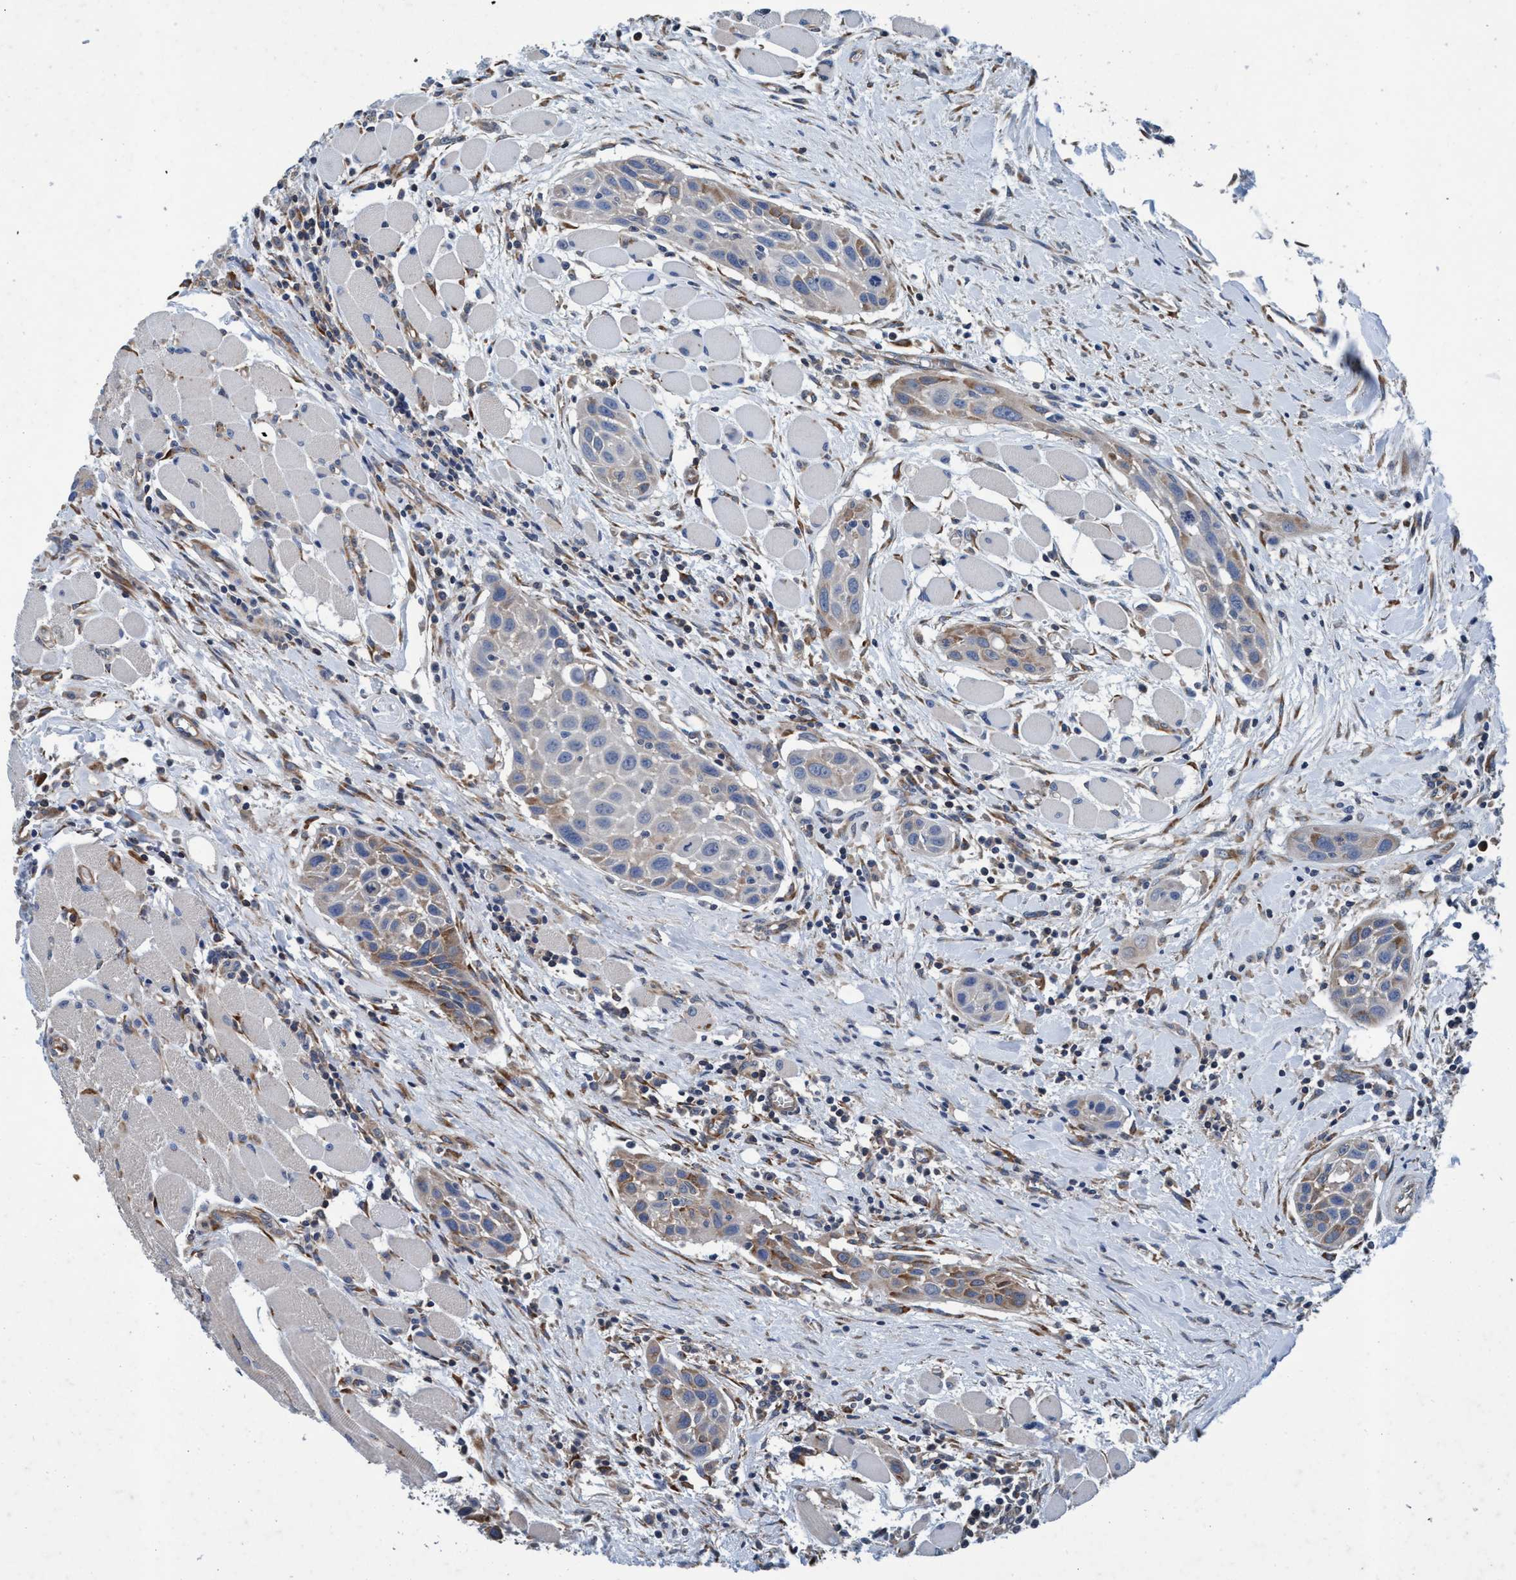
{"staining": {"intensity": "weak", "quantity": "<25%", "location": "cytoplasmic/membranous"}, "tissue": "head and neck cancer", "cell_type": "Tumor cells", "image_type": "cancer", "snomed": [{"axis": "morphology", "description": "Squamous cell carcinoma, NOS"}, {"axis": "topography", "description": "Oral tissue"}, {"axis": "topography", "description": "Head-Neck"}], "caption": "Immunohistochemistry histopathology image of human head and neck cancer (squamous cell carcinoma) stained for a protein (brown), which displays no positivity in tumor cells.", "gene": "ENDOG", "patient": {"sex": "female", "age": 50}}